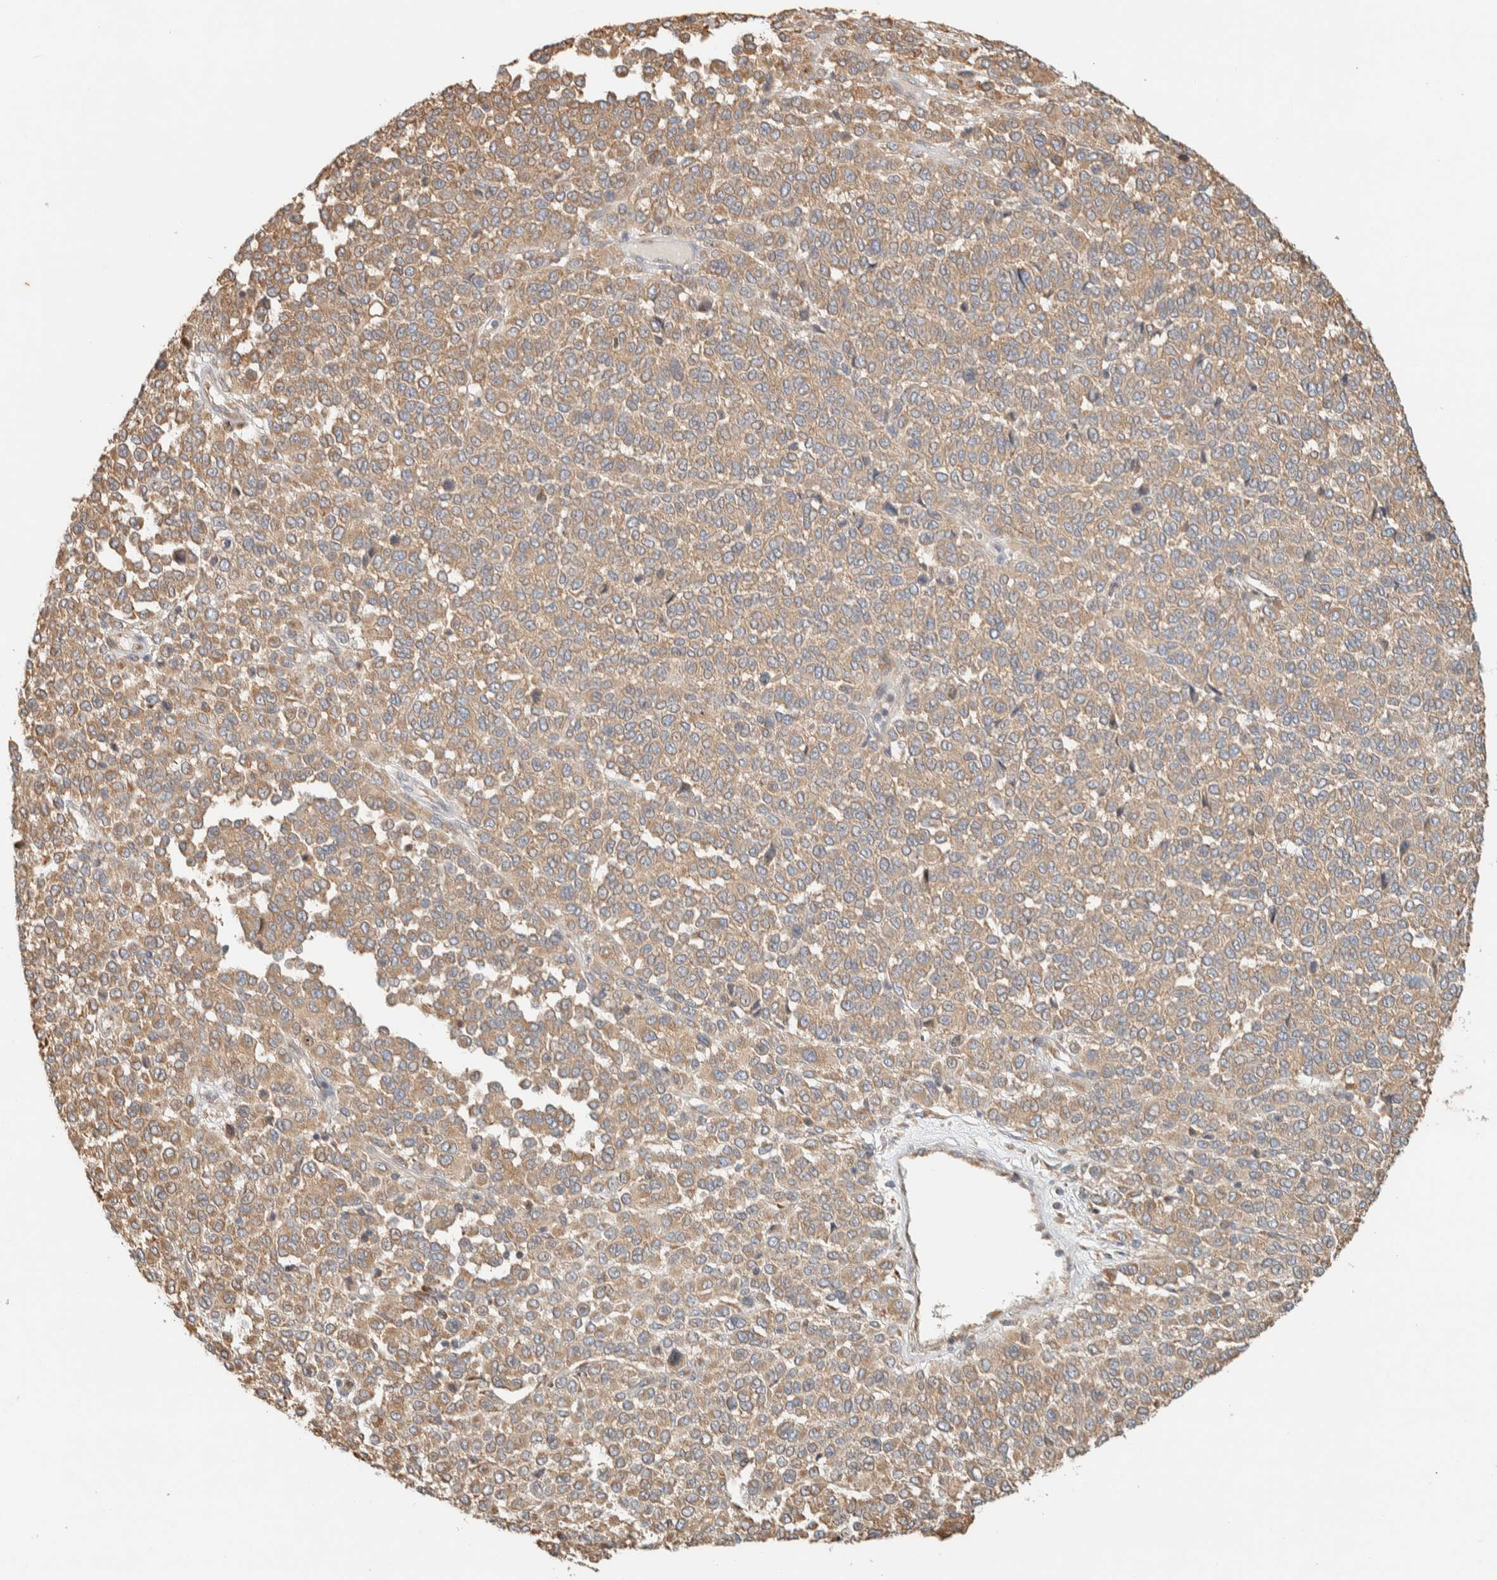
{"staining": {"intensity": "weak", "quantity": ">75%", "location": "cytoplasmic/membranous"}, "tissue": "melanoma", "cell_type": "Tumor cells", "image_type": "cancer", "snomed": [{"axis": "morphology", "description": "Malignant melanoma, Metastatic site"}, {"axis": "topography", "description": "Pancreas"}], "caption": "Tumor cells display low levels of weak cytoplasmic/membranous expression in approximately >75% of cells in human malignant melanoma (metastatic site).", "gene": "RAB11FIP1", "patient": {"sex": "female", "age": 30}}